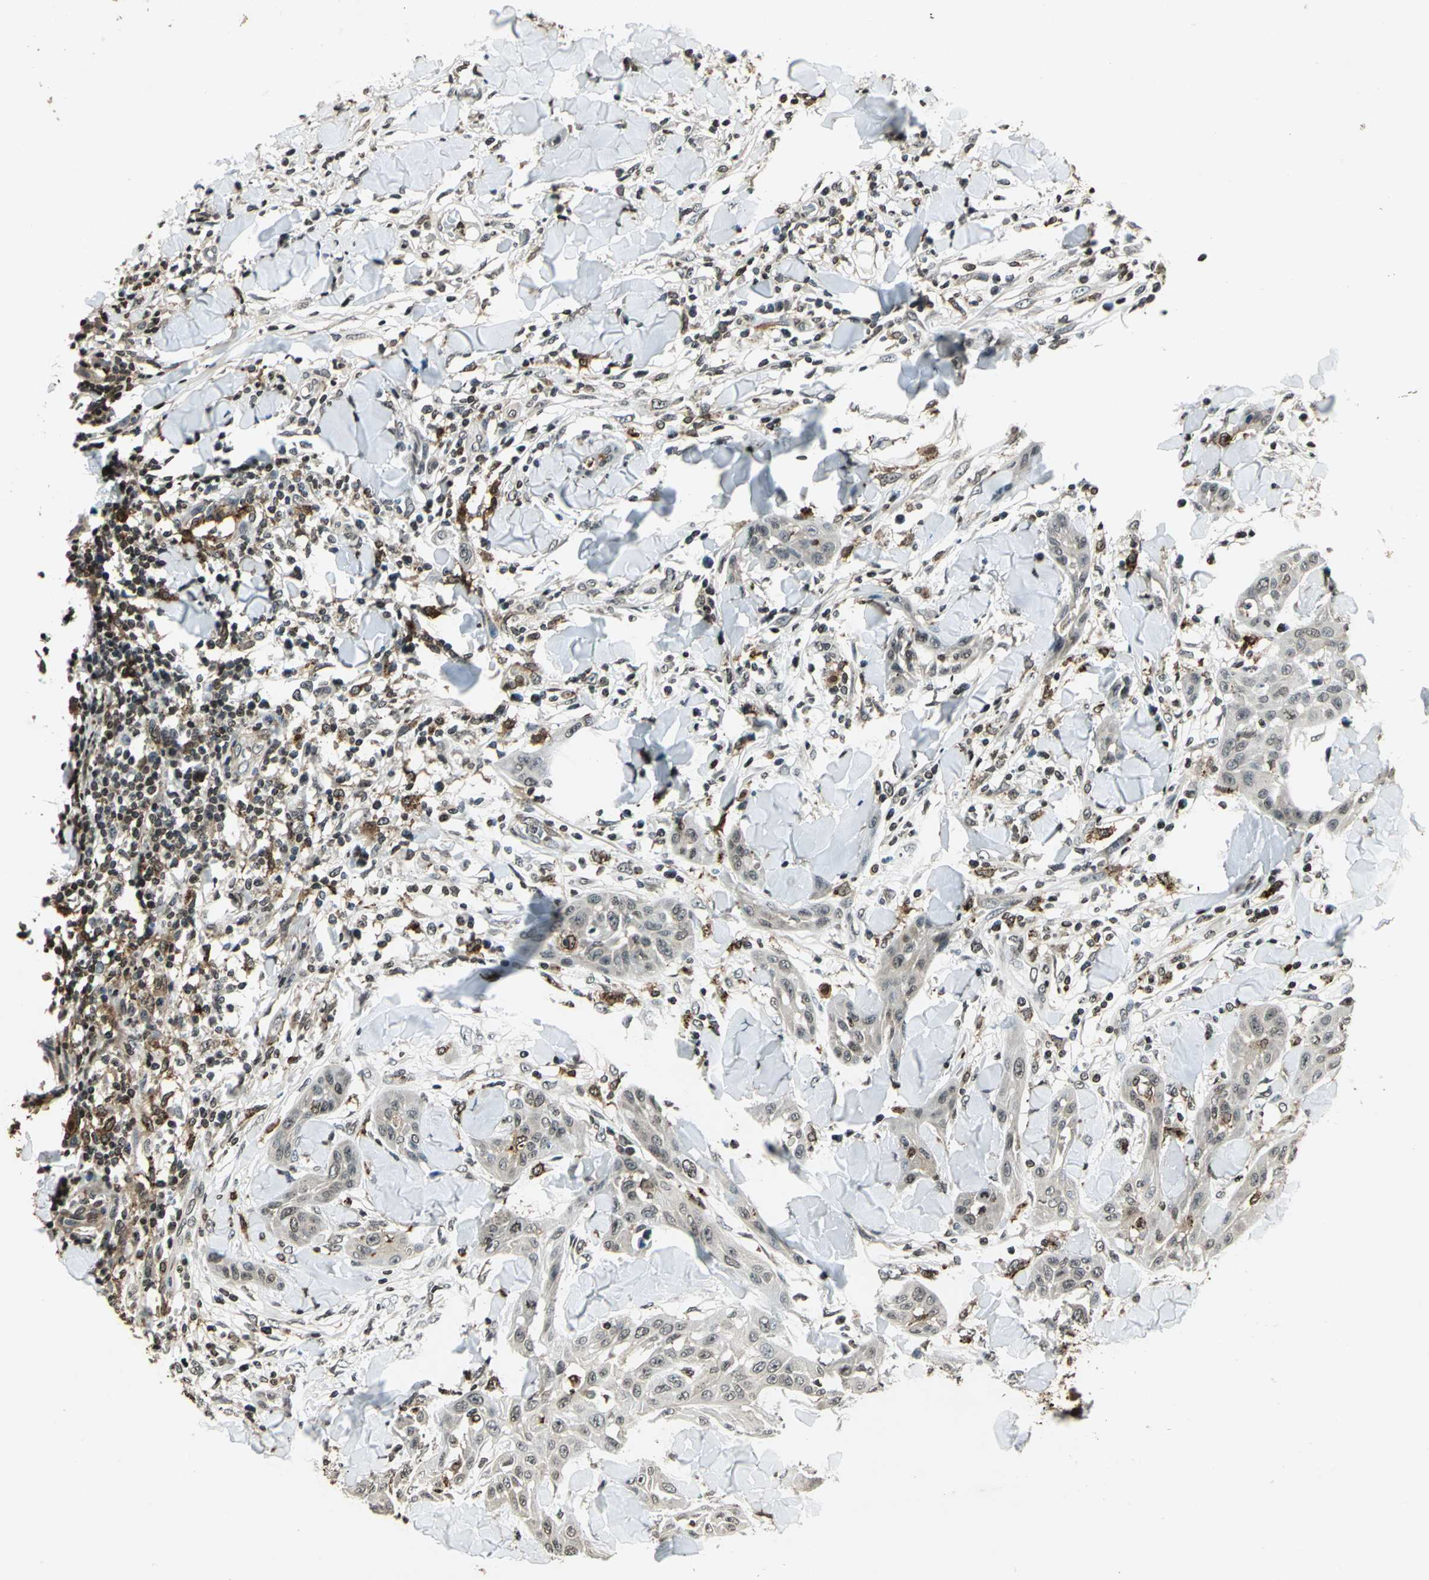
{"staining": {"intensity": "weak", "quantity": "25%-75%", "location": "cytoplasmic/membranous,nuclear"}, "tissue": "skin cancer", "cell_type": "Tumor cells", "image_type": "cancer", "snomed": [{"axis": "morphology", "description": "Squamous cell carcinoma, NOS"}, {"axis": "topography", "description": "Skin"}], "caption": "Protein staining demonstrates weak cytoplasmic/membranous and nuclear expression in about 25%-75% of tumor cells in skin squamous cell carcinoma.", "gene": "LGALS3", "patient": {"sex": "male", "age": 24}}